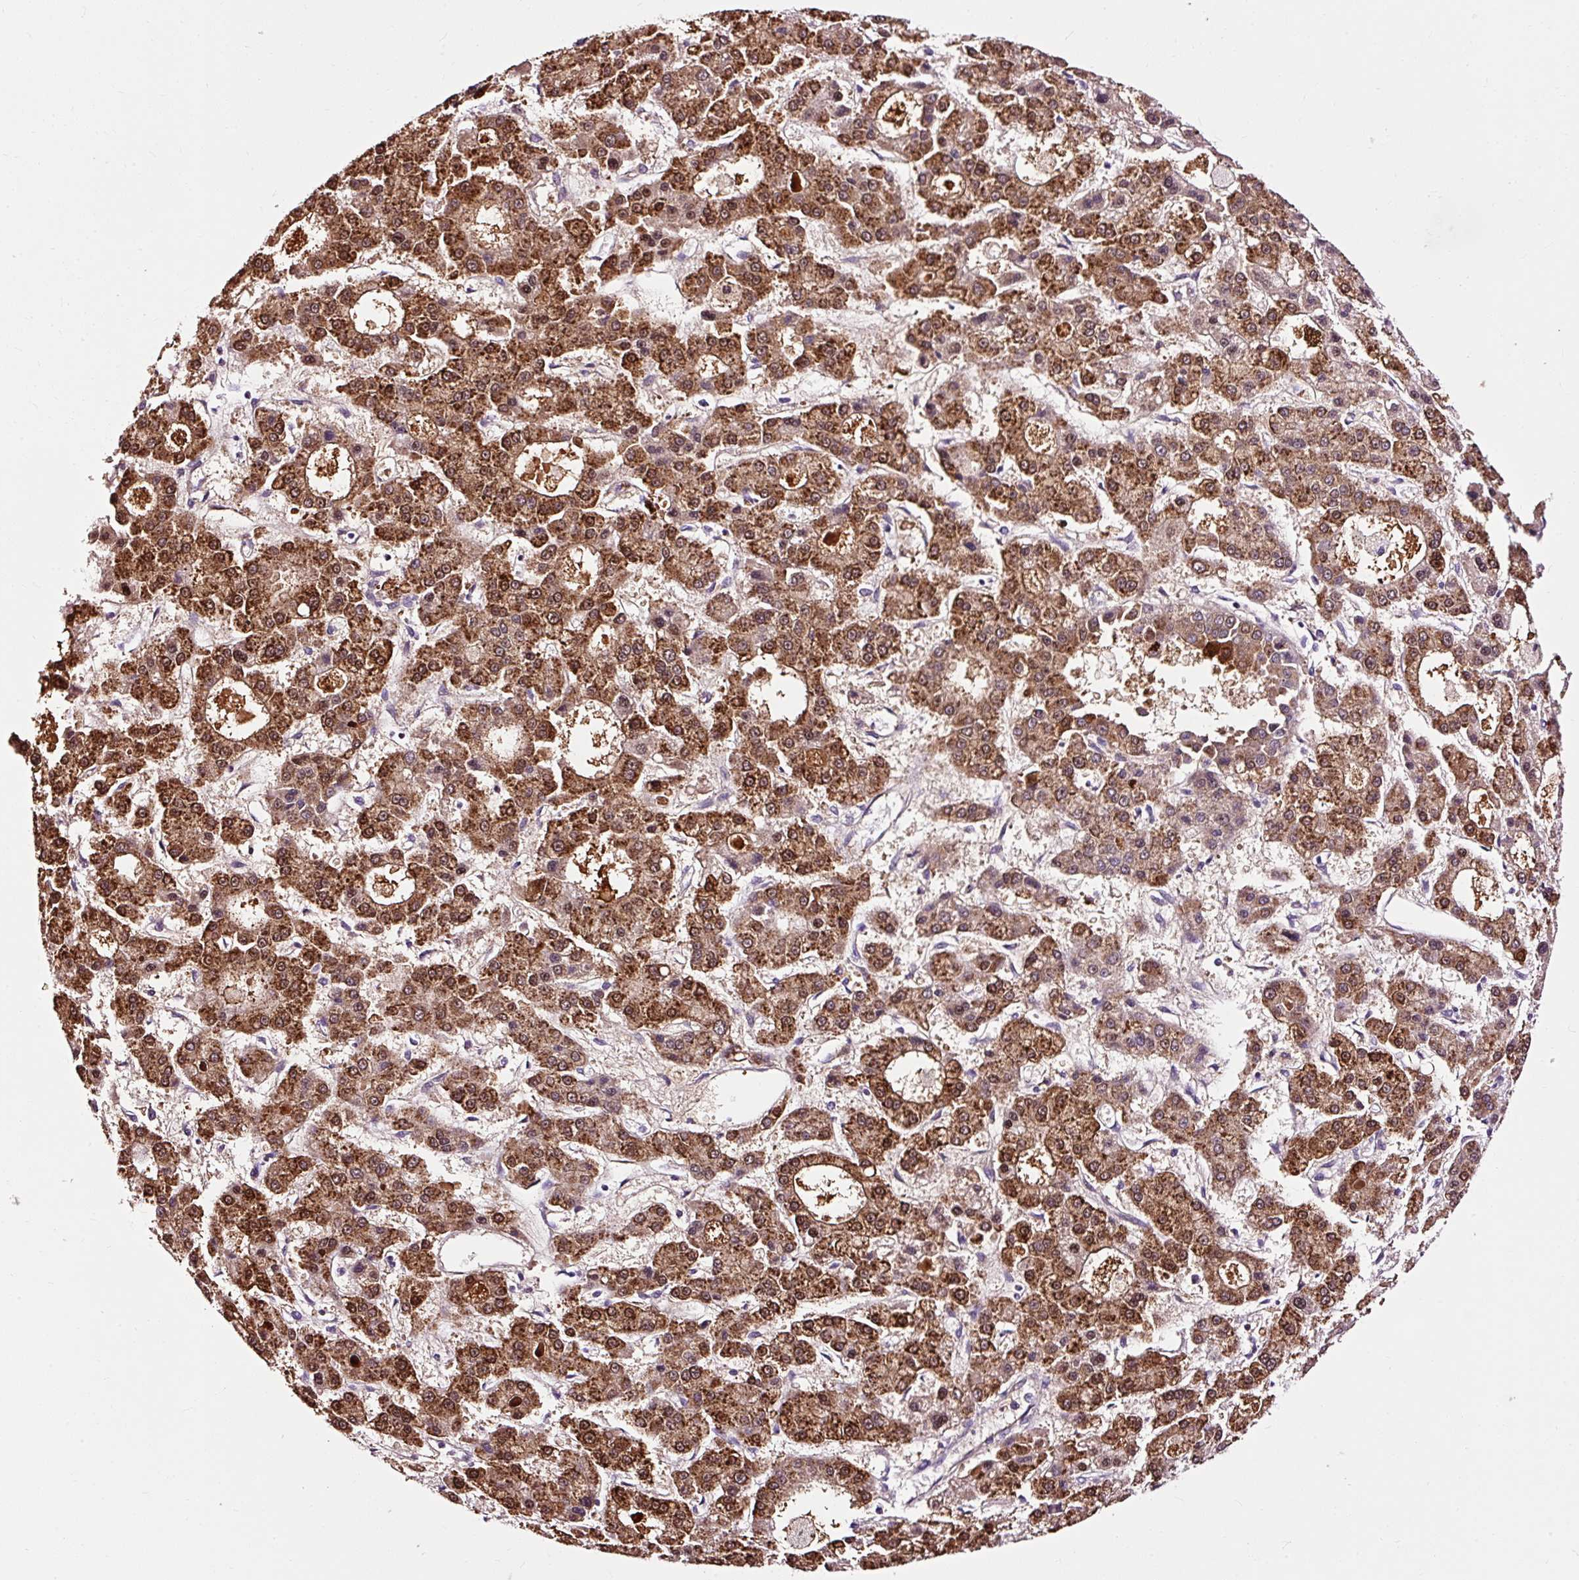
{"staining": {"intensity": "strong", "quantity": ">75%", "location": "cytoplasmic/membranous"}, "tissue": "liver cancer", "cell_type": "Tumor cells", "image_type": "cancer", "snomed": [{"axis": "morphology", "description": "Carcinoma, Hepatocellular, NOS"}, {"axis": "topography", "description": "Liver"}], "caption": "A brown stain highlights strong cytoplasmic/membranous expression of a protein in liver cancer (hepatocellular carcinoma) tumor cells. The protein is shown in brown color, while the nuclei are stained blue.", "gene": "CD83", "patient": {"sex": "male", "age": 70}}